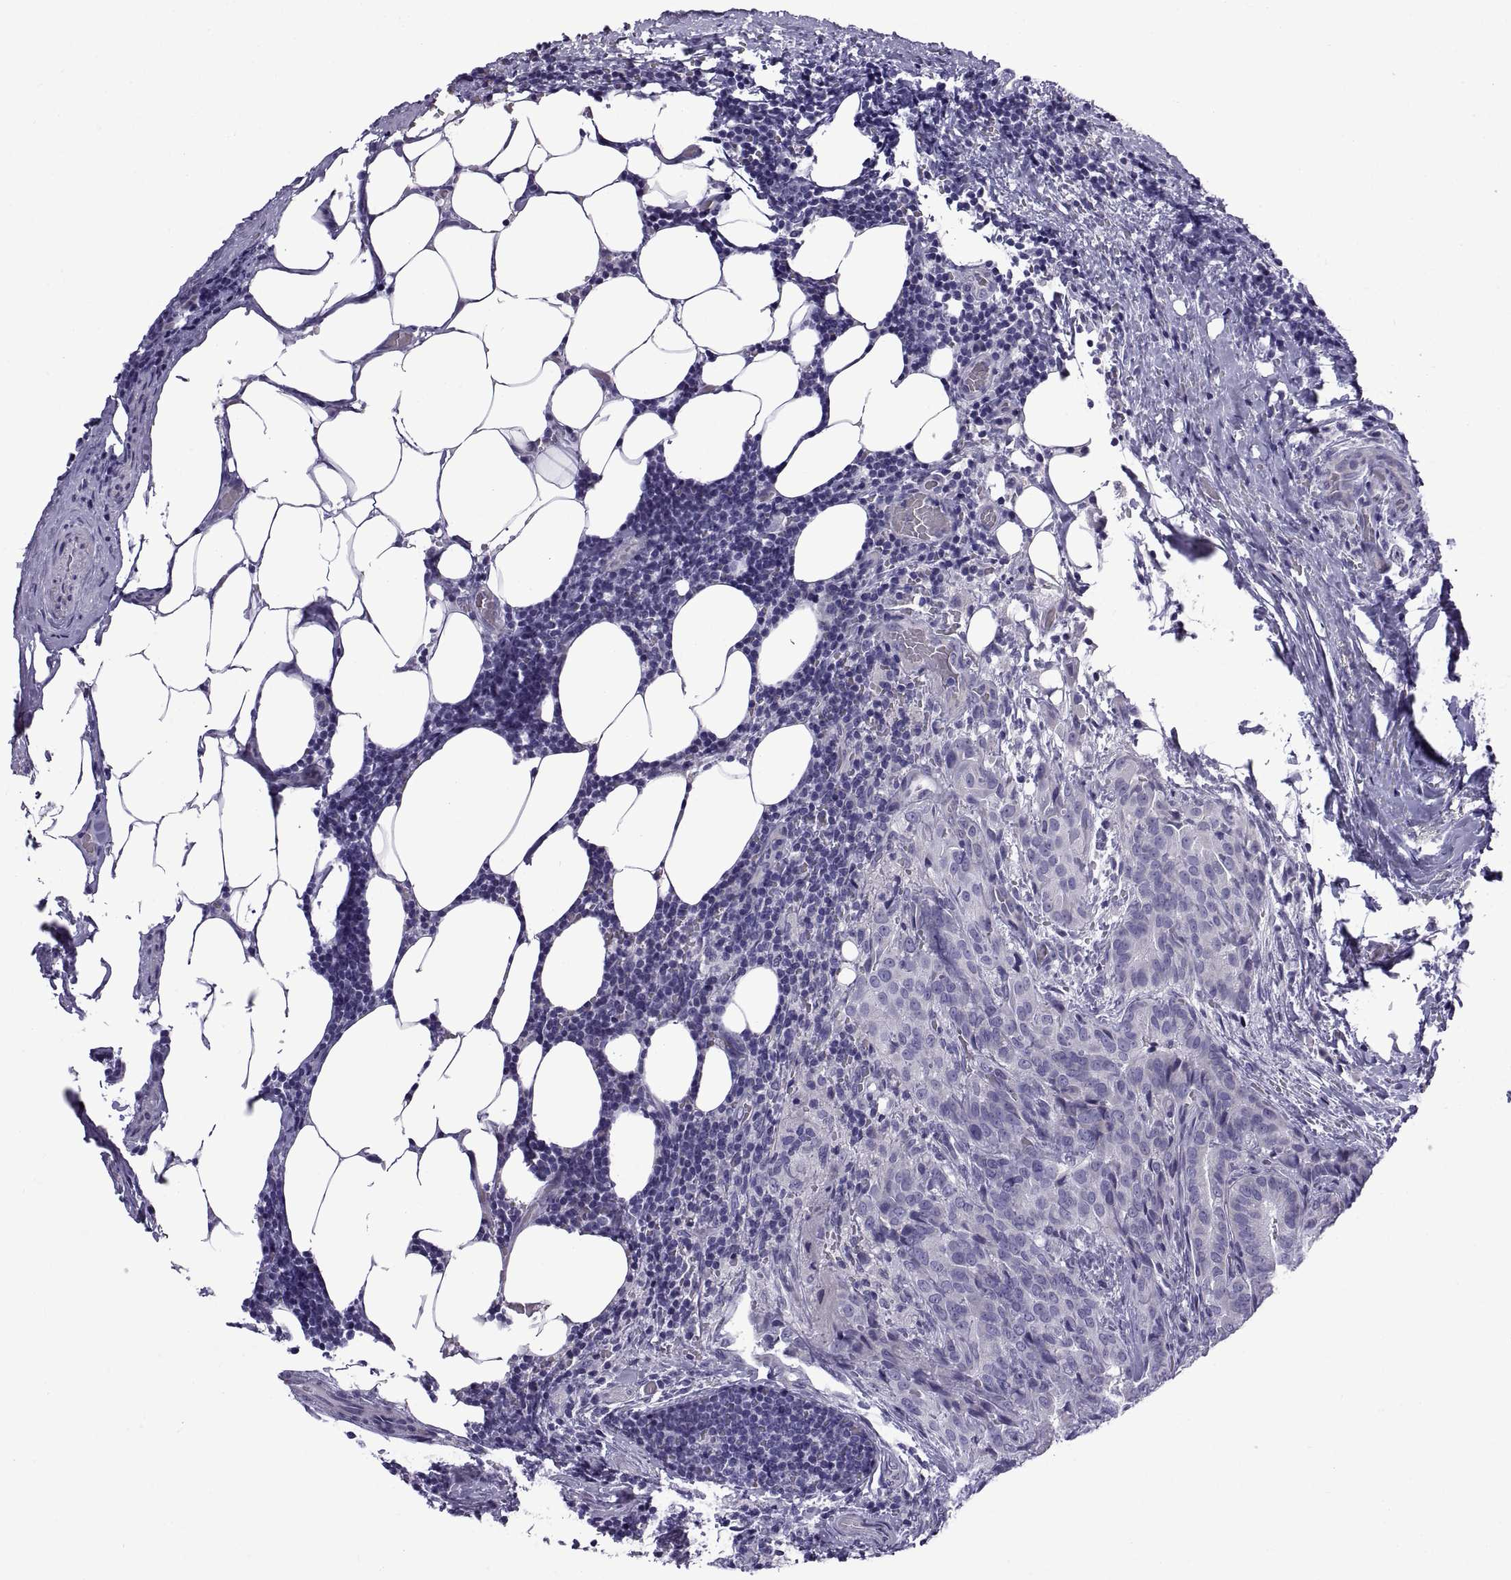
{"staining": {"intensity": "negative", "quantity": "none", "location": "none"}, "tissue": "thyroid cancer", "cell_type": "Tumor cells", "image_type": "cancer", "snomed": [{"axis": "morphology", "description": "Papillary adenocarcinoma, NOS"}, {"axis": "topography", "description": "Thyroid gland"}], "caption": "IHC of thyroid papillary adenocarcinoma displays no positivity in tumor cells. (DAB (3,3'-diaminobenzidine) IHC visualized using brightfield microscopy, high magnification).", "gene": "SPDYE1", "patient": {"sex": "male", "age": 61}}